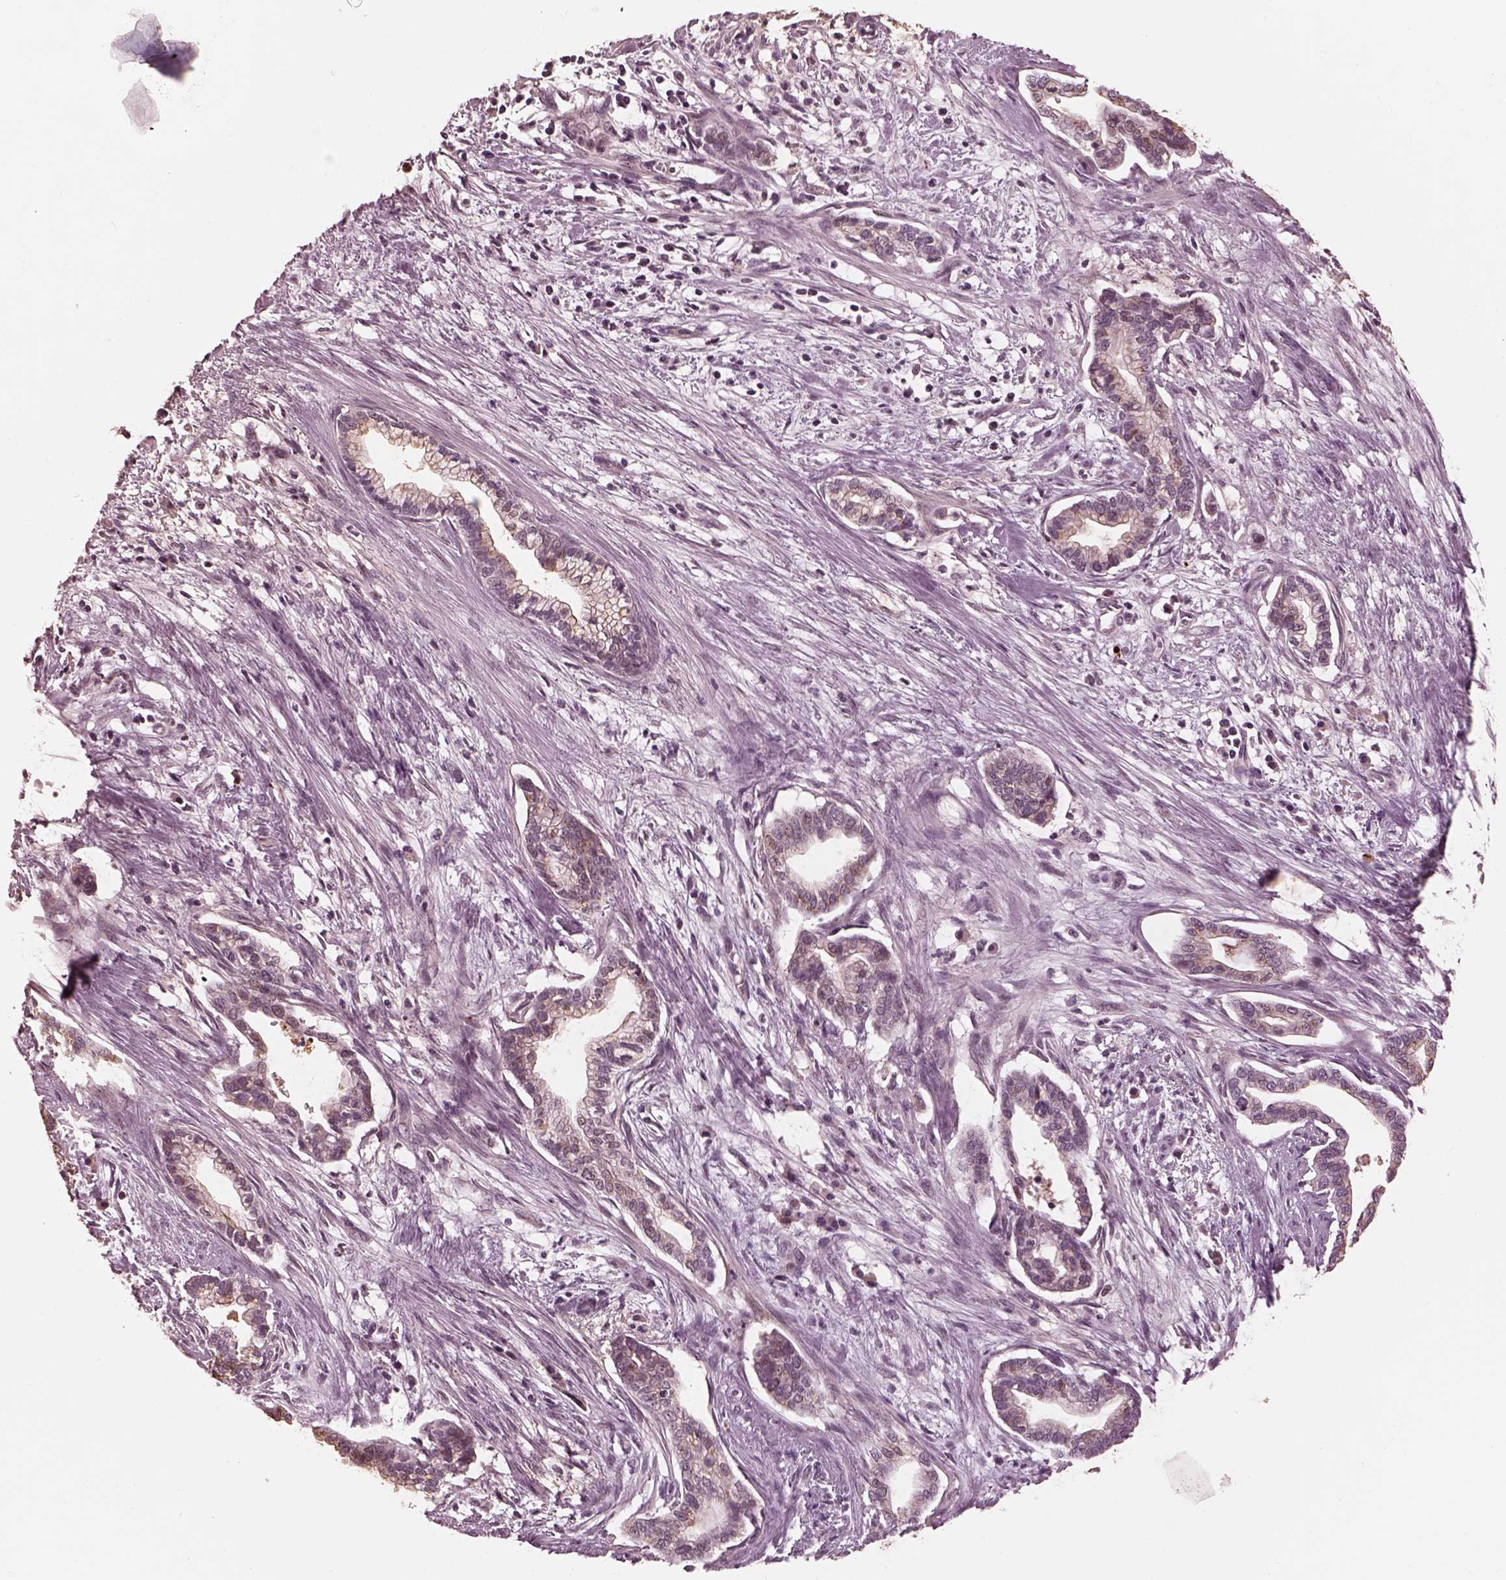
{"staining": {"intensity": "weak", "quantity": ">75%", "location": "cytoplasmic/membranous"}, "tissue": "cervical cancer", "cell_type": "Tumor cells", "image_type": "cancer", "snomed": [{"axis": "morphology", "description": "Adenocarcinoma, NOS"}, {"axis": "topography", "description": "Cervix"}], "caption": "This micrograph exhibits immunohistochemistry (IHC) staining of human cervical cancer (adenocarcinoma), with low weak cytoplasmic/membranous staining in about >75% of tumor cells.", "gene": "KCNA2", "patient": {"sex": "female", "age": 62}}